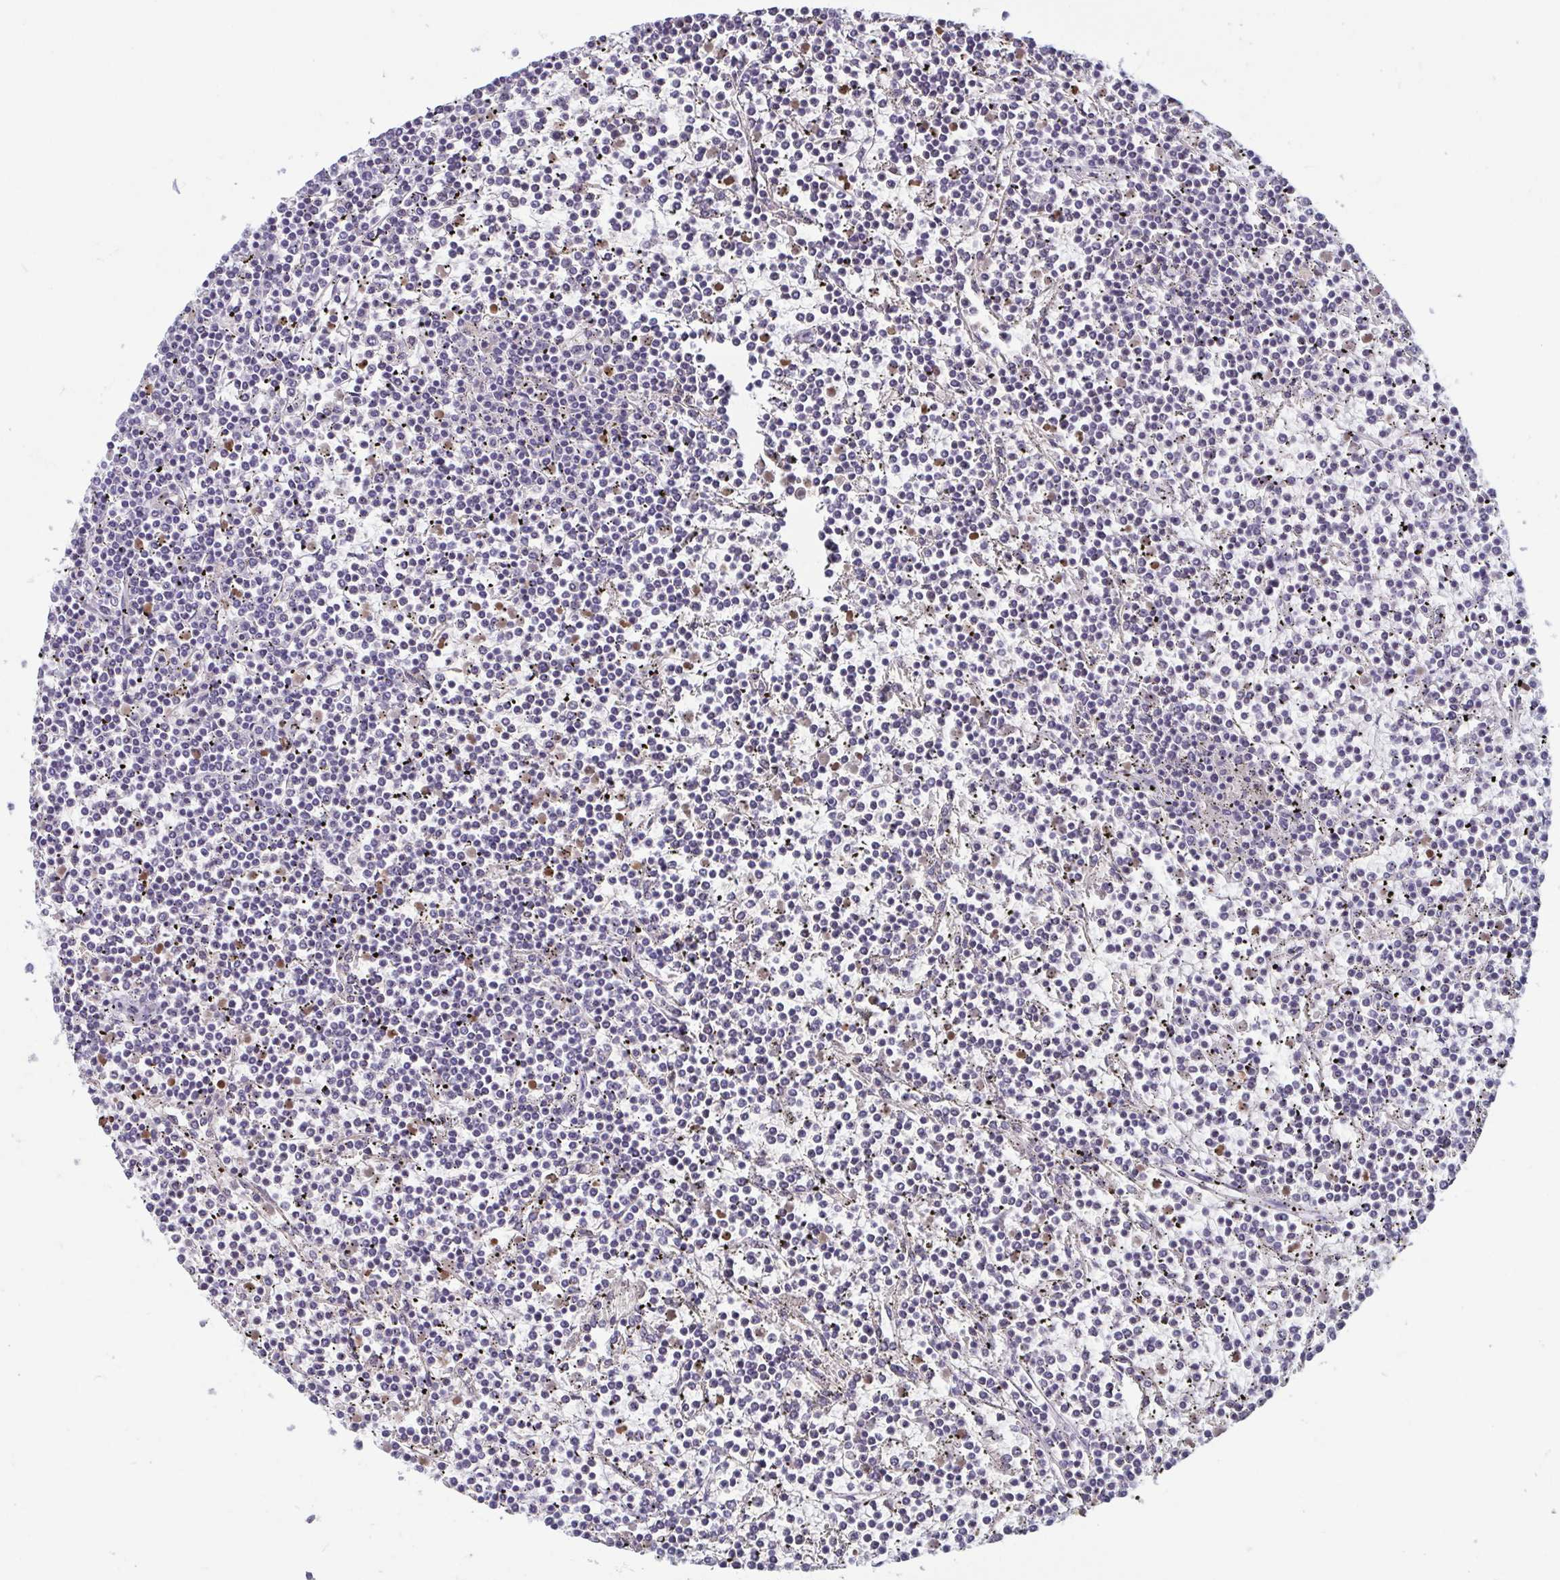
{"staining": {"intensity": "negative", "quantity": "none", "location": "none"}, "tissue": "lymphoma", "cell_type": "Tumor cells", "image_type": "cancer", "snomed": [{"axis": "morphology", "description": "Malignant lymphoma, non-Hodgkin's type, Low grade"}, {"axis": "topography", "description": "Spleen"}], "caption": "High magnification brightfield microscopy of lymphoma stained with DAB (brown) and counterstained with hematoxylin (blue): tumor cells show no significant staining.", "gene": "MORC4", "patient": {"sex": "female", "age": 19}}